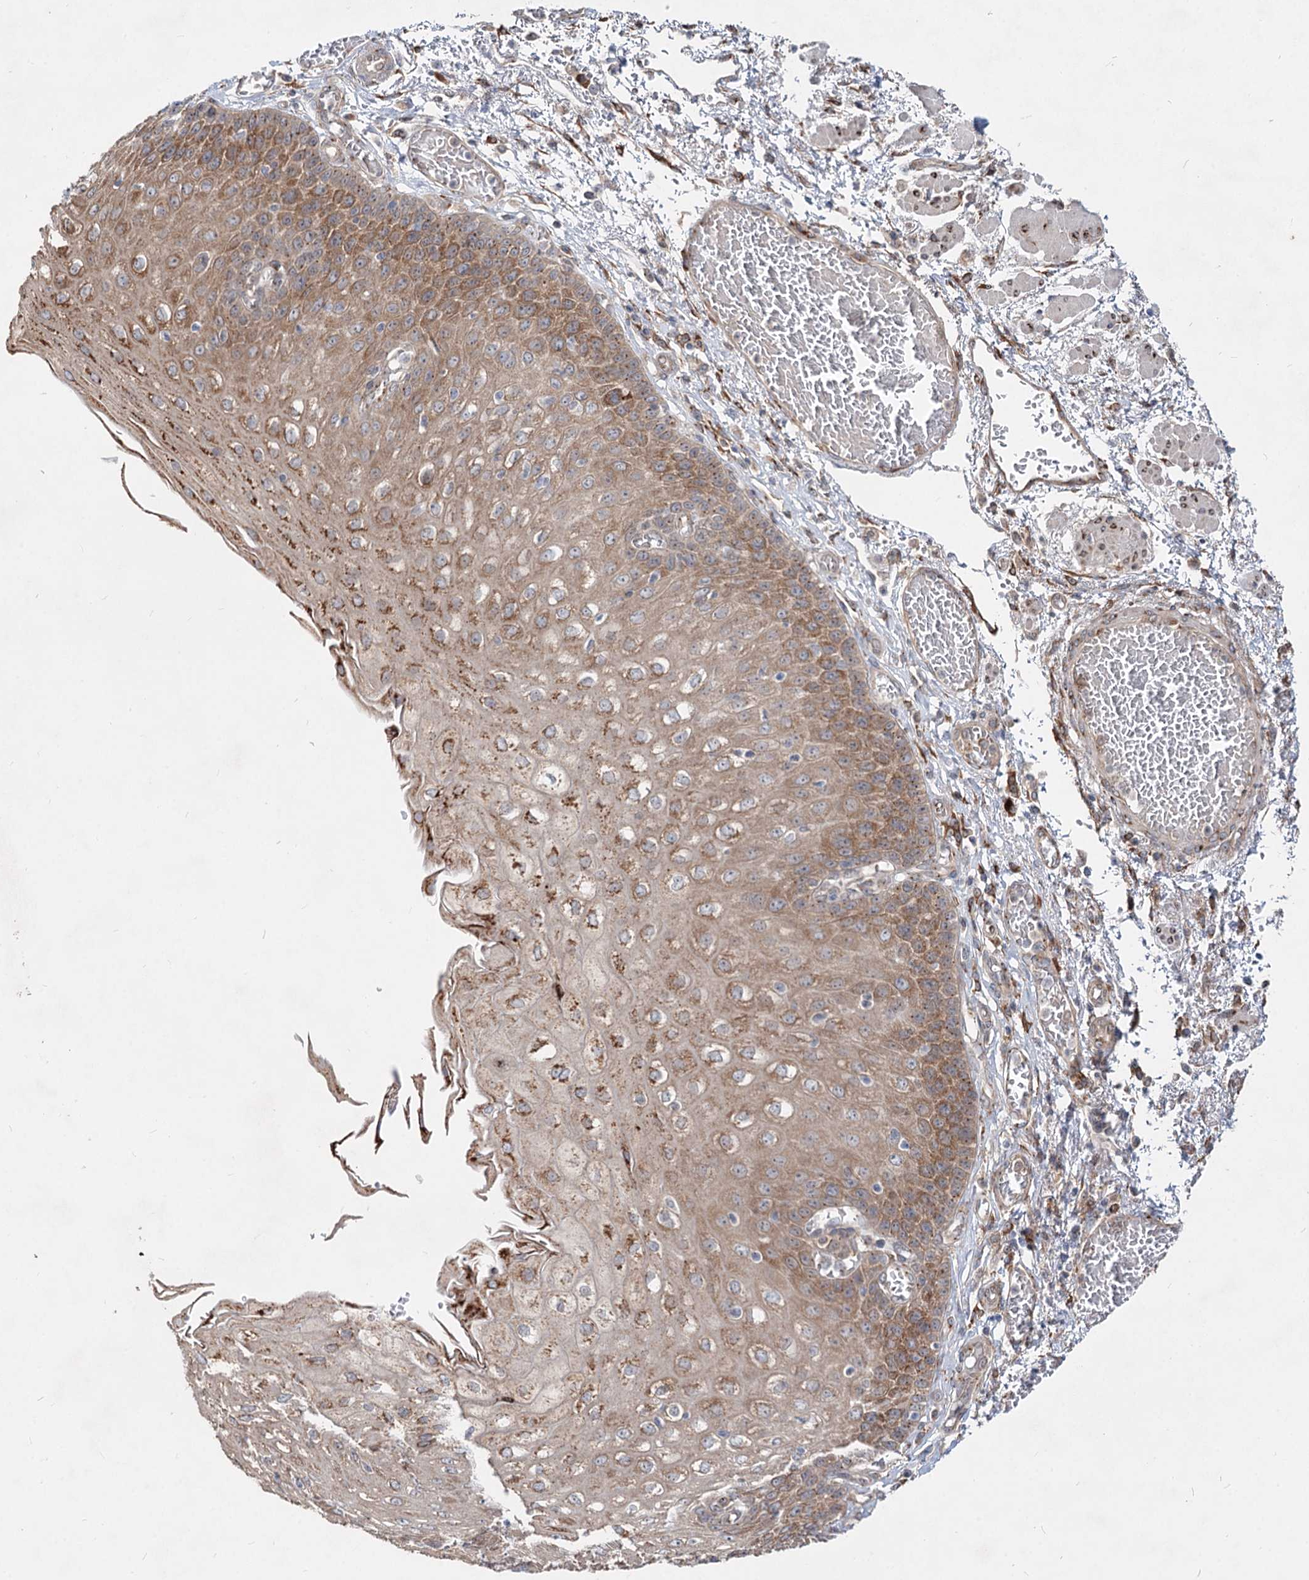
{"staining": {"intensity": "moderate", "quantity": ">75%", "location": "cytoplasmic/membranous"}, "tissue": "esophagus", "cell_type": "Squamous epithelial cells", "image_type": "normal", "snomed": [{"axis": "morphology", "description": "Normal tissue, NOS"}, {"axis": "topography", "description": "Esophagus"}], "caption": "Protein expression analysis of benign esophagus exhibits moderate cytoplasmic/membranous positivity in about >75% of squamous epithelial cells. (DAB (3,3'-diaminobenzidine) IHC with brightfield microscopy, high magnification).", "gene": "SPART", "patient": {"sex": "male", "age": 81}}